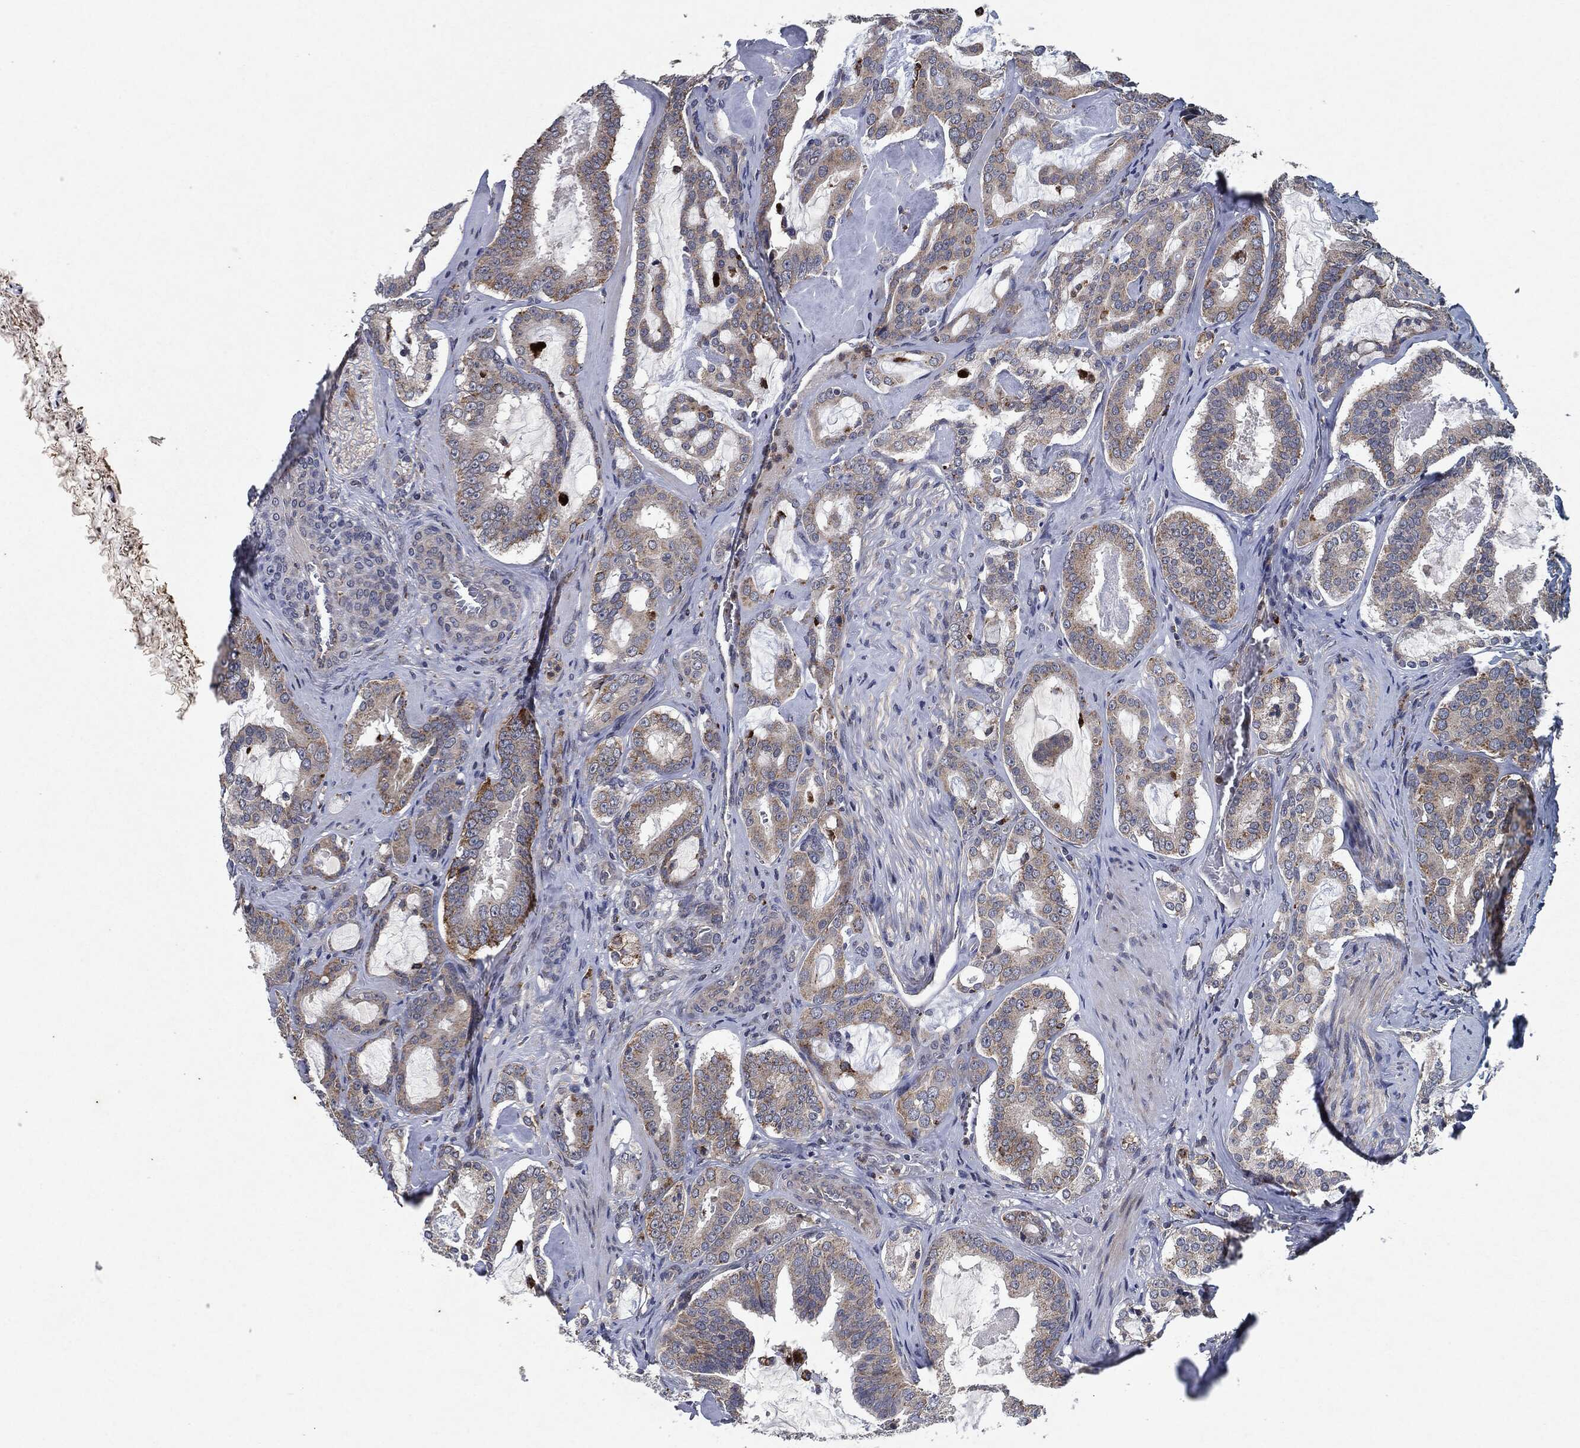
{"staining": {"intensity": "moderate", "quantity": "<25%", "location": "cytoplasmic/membranous"}, "tissue": "prostate cancer", "cell_type": "Tumor cells", "image_type": "cancer", "snomed": [{"axis": "morphology", "description": "Adenocarcinoma, NOS"}, {"axis": "topography", "description": "Prostate"}], "caption": "High-power microscopy captured an IHC photomicrograph of adenocarcinoma (prostate), revealing moderate cytoplasmic/membranous expression in about <25% of tumor cells.", "gene": "SLC31A2", "patient": {"sex": "male", "age": 67}}